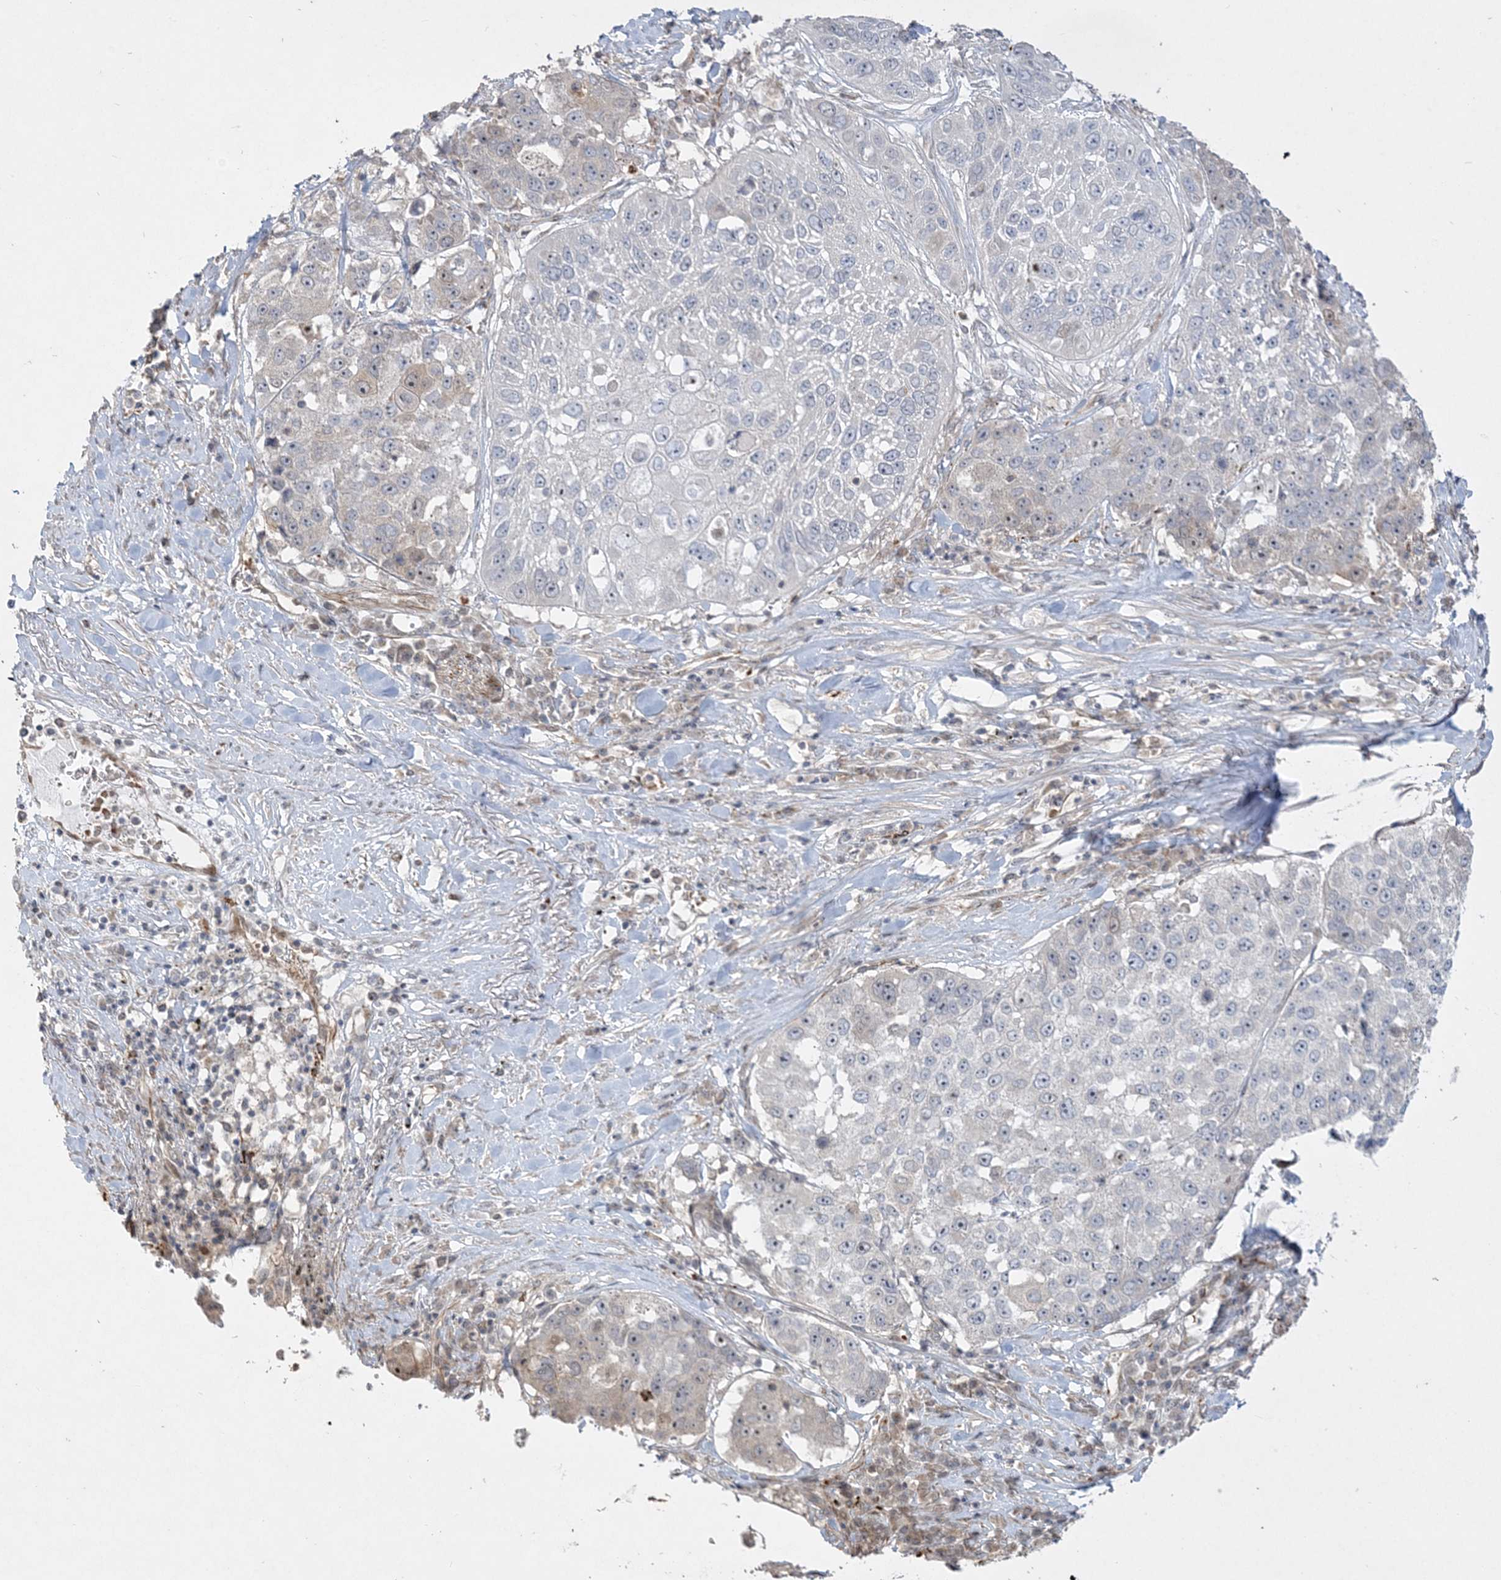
{"staining": {"intensity": "weak", "quantity": "<25%", "location": "cytoplasmic/membranous"}, "tissue": "lung cancer", "cell_type": "Tumor cells", "image_type": "cancer", "snomed": [{"axis": "morphology", "description": "Squamous cell carcinoma, NOS"}, {"axis": "topography", "description": "Lung"}], "caption": "DAB immunohistochemical staining of human lung squamous cell carcinoma displays no significant staining in tumor cells.", "gene": "INPP1", "patient": {"sex": "male", "age": 61}}